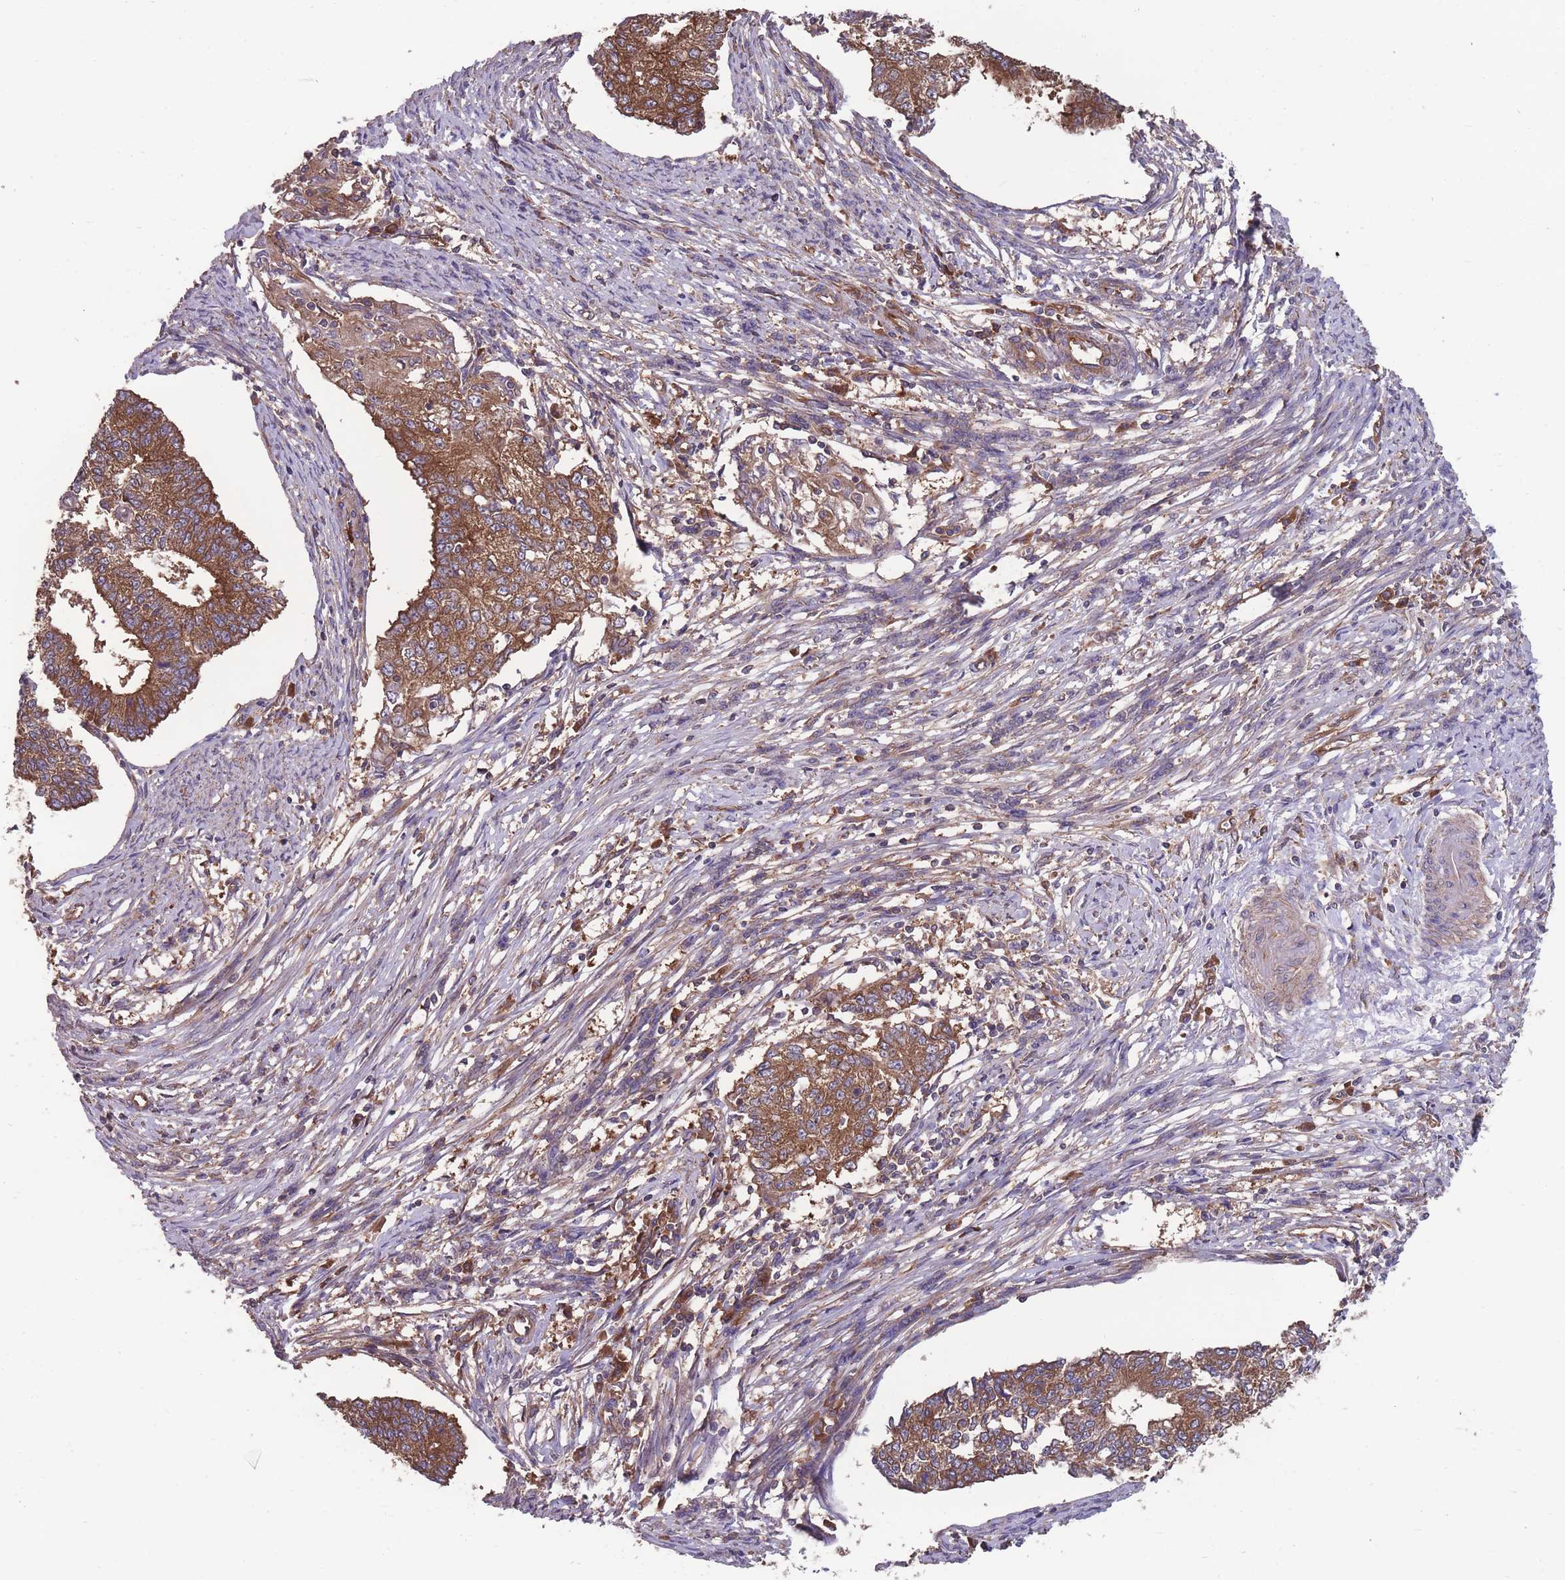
{"staining": {"intensity": "moderate", "quantity": ">75%", "location": "cytoplasmic/membranous"}, "tissue": "endometrial cancer", "cell_type": "Tumor cells", "image_type": "cancer", "snomed": [{"axis": "morphology", "description": "Adenocarcinoma, NOS"}, {"axis": "topography", "description": "Endometrium"}], "caption": "Immunohistochemical staining of endometrial cancer exhibits medium levels of moderate cytoplasmic/membranous protein expression in about >75% of tumor cells.", "gene": "ZPR1", "patient": {"sex": "female", "age": 56}}